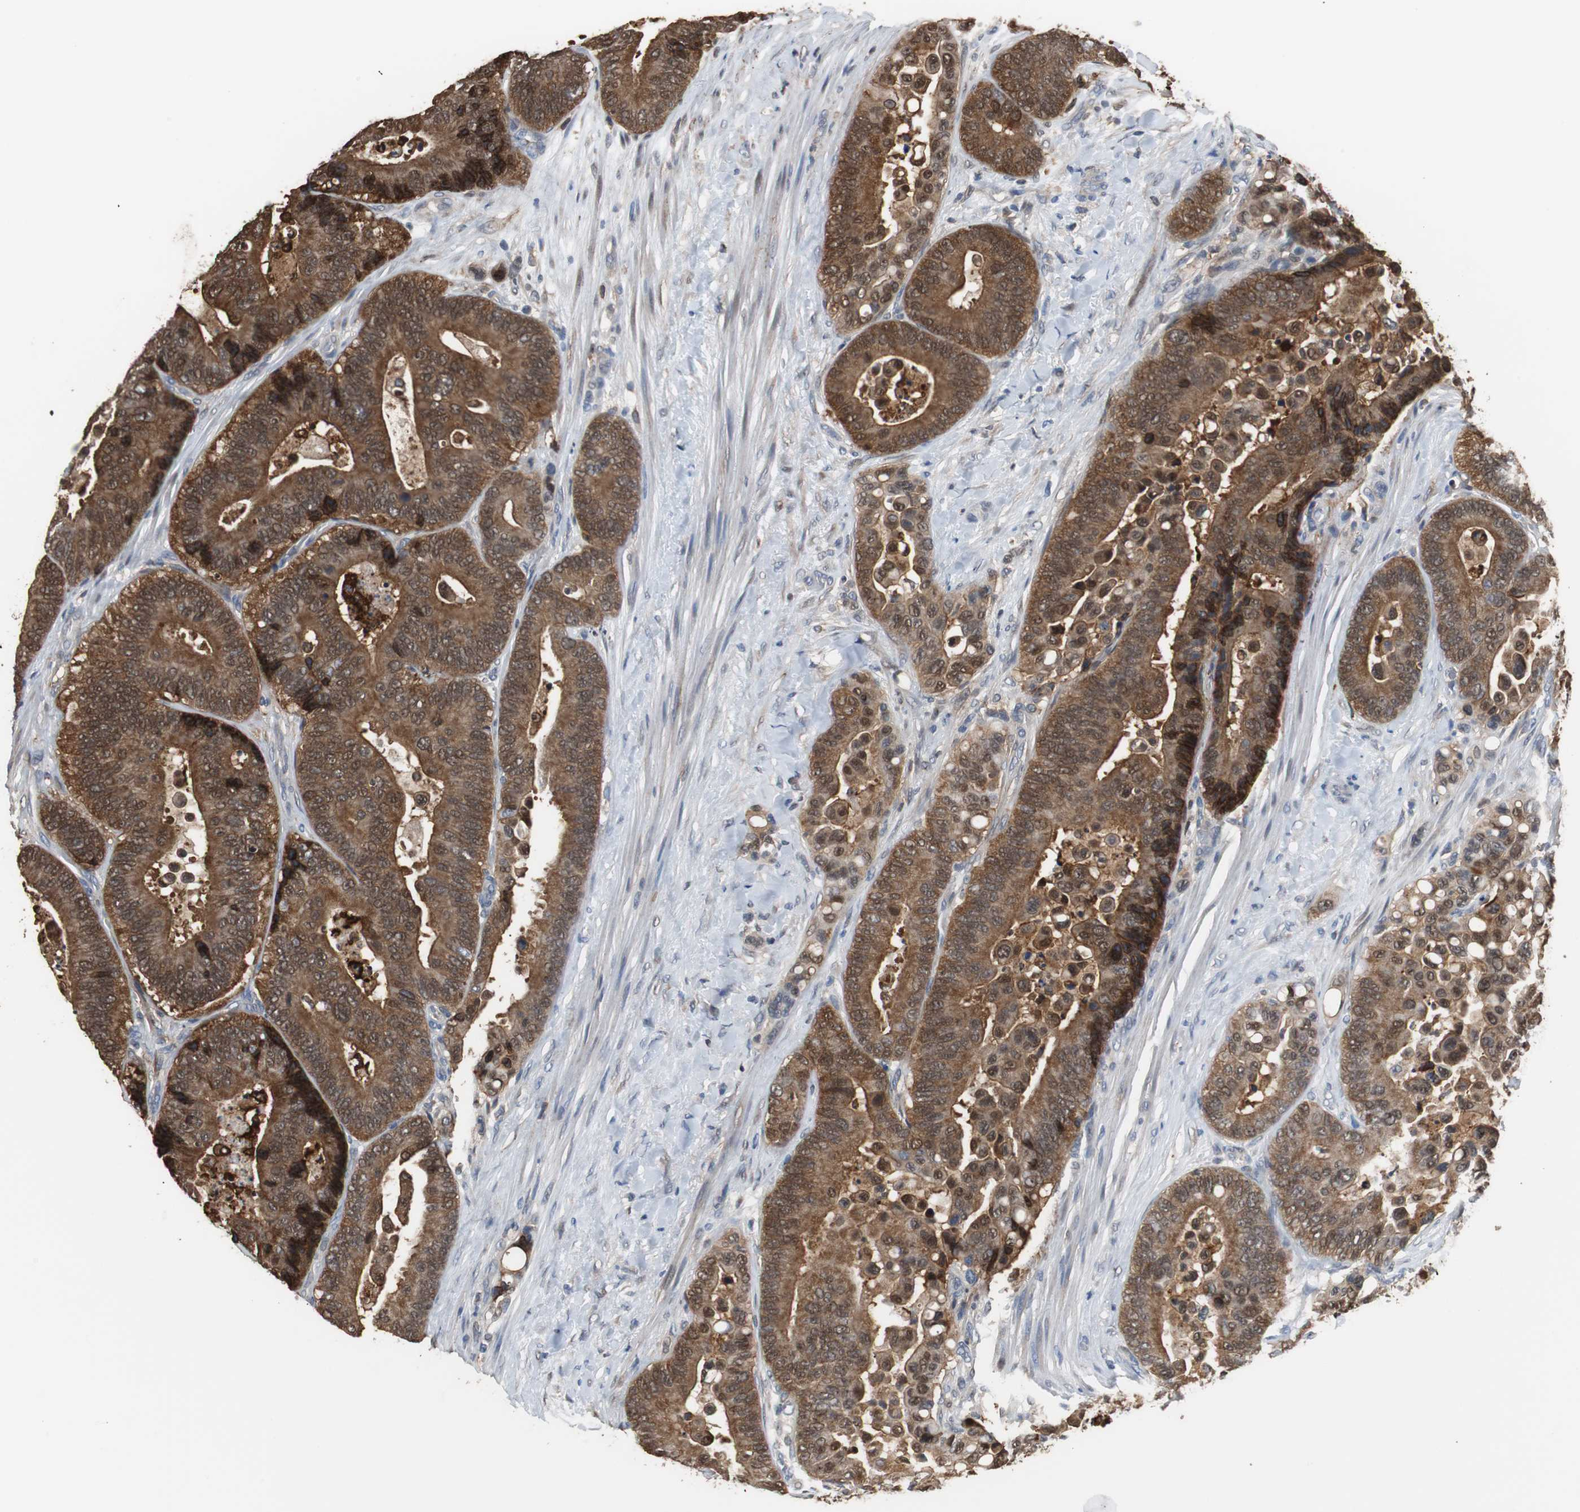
{"staining": {"intensity": "strong", "quantity": ">75%", "location": "cytoplasmic/membranous"}, "tissue": "colorectal cancer", "cell_type": "Tumor cells", "image_type": "cancer", "snomed": [{"axis": "morphology", "description": "Normal tissue, NOS"}, {"axis": "morphology", "description": "Adenocarcinoma, NOS"}, {"axis": "topography", "description": "Colon"}], "caption": "Protein staining of colorectal adenocarcinoma tissue reveals strong cytoplasmic/membranous expression in approximately >75% of tumor cells.", "gene": "ANXA4", "patient": {"sex": "male", "age": 82}}